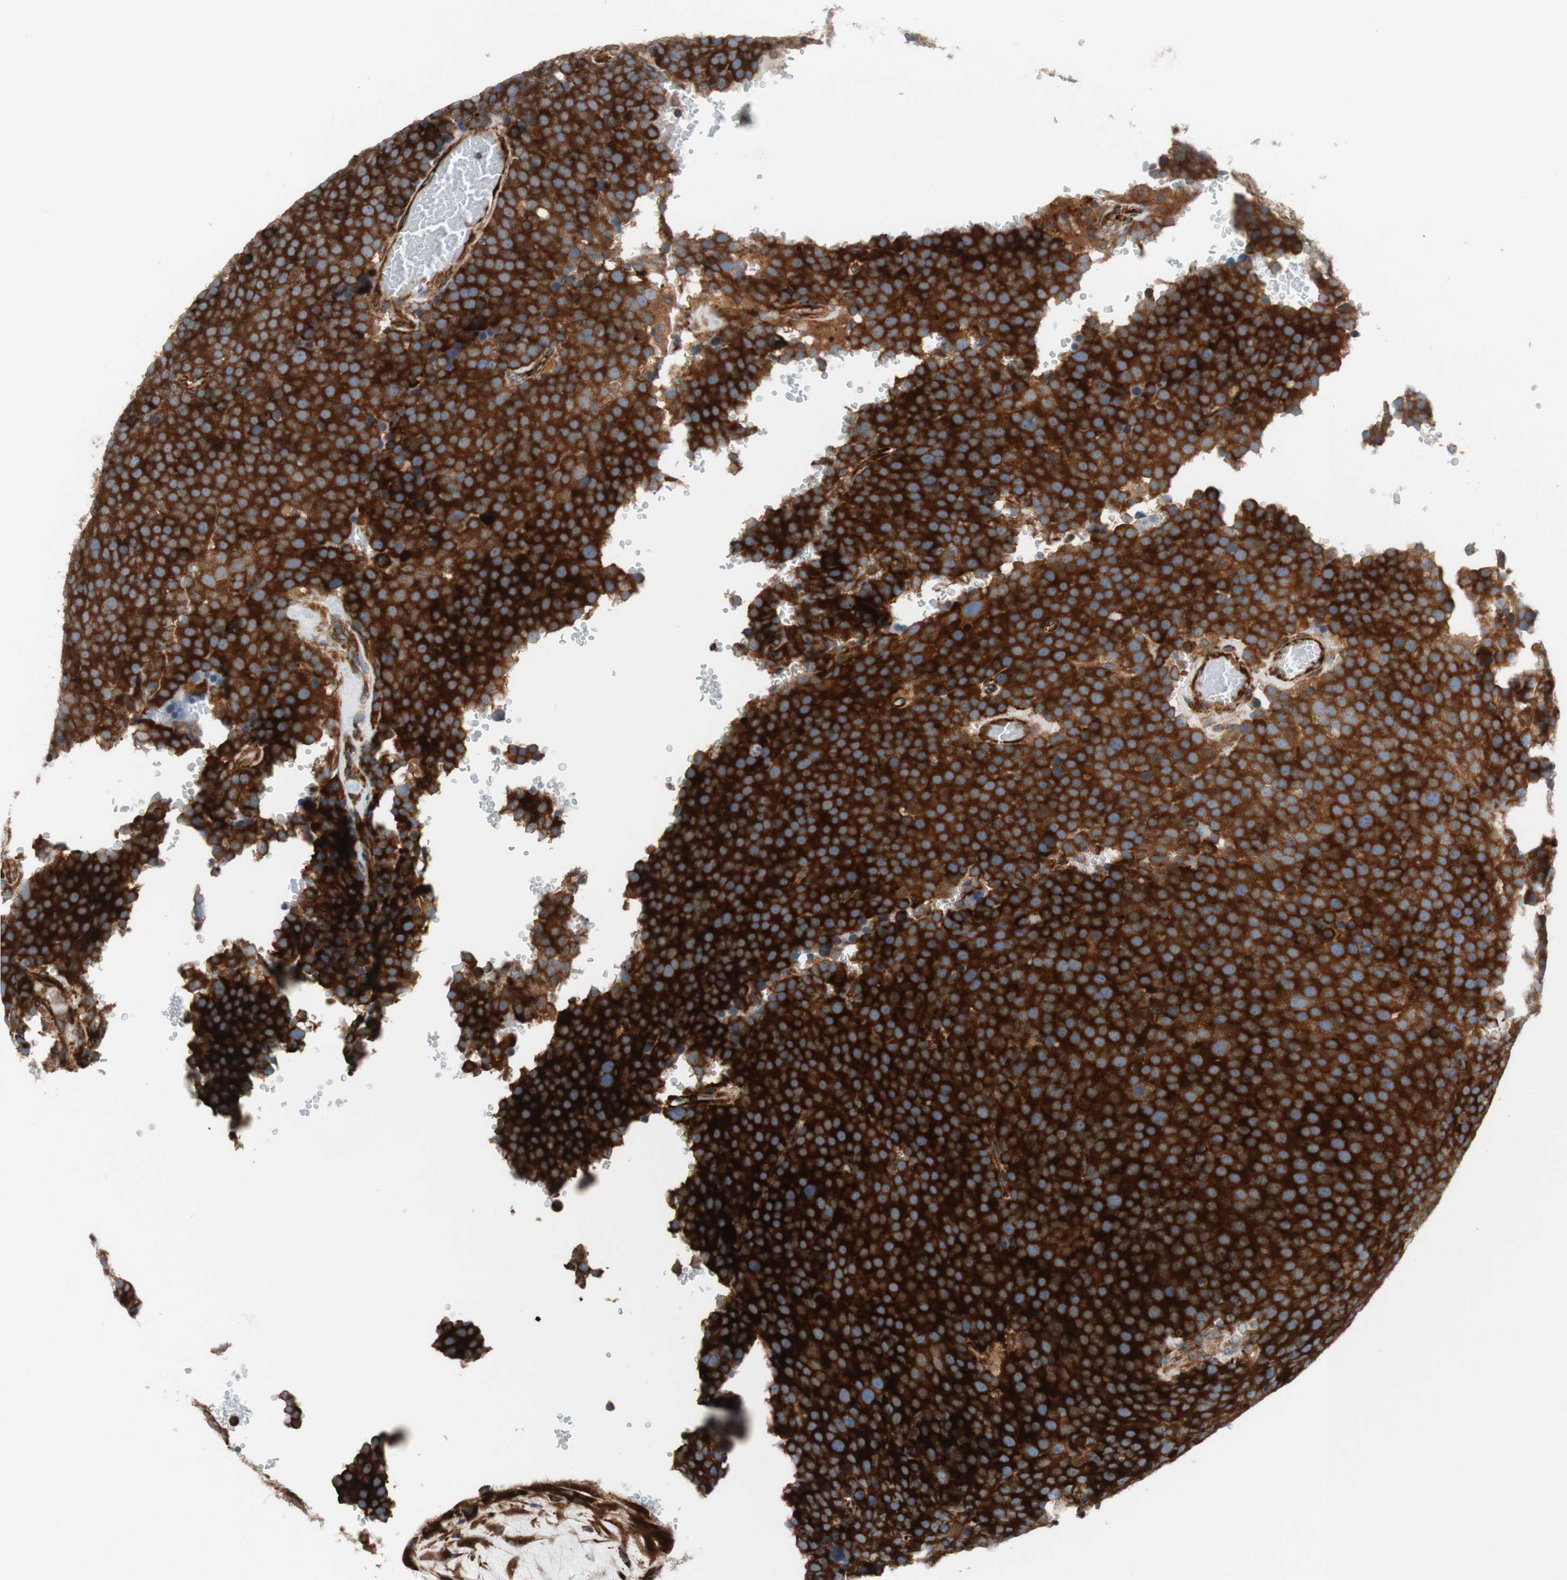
{"staining": {"intensity": "strong", "quantity": ">75%", "location": "cytoplasmic/membranous"}, "tissue": "testis cancer", "cell_type": "Tumor cells", "image_type": "cancer", "snomed": [{"axis": "morphology", "description": "Seminoma, NOS"}, {"axis": "topography", "description": "Testis"}], "caption": "Immunohistochemistry histopathology image of neoplastic tissue: testis cancer stained using IHC demonstrates high levels of strong protein expression localized specifically in the cytoplasmic/membranous of tumor cells, appearing as a cytoplasmic/membranous brown color.", "gene": "CCN4", "patient": {"sex": "male", "age": 71}}